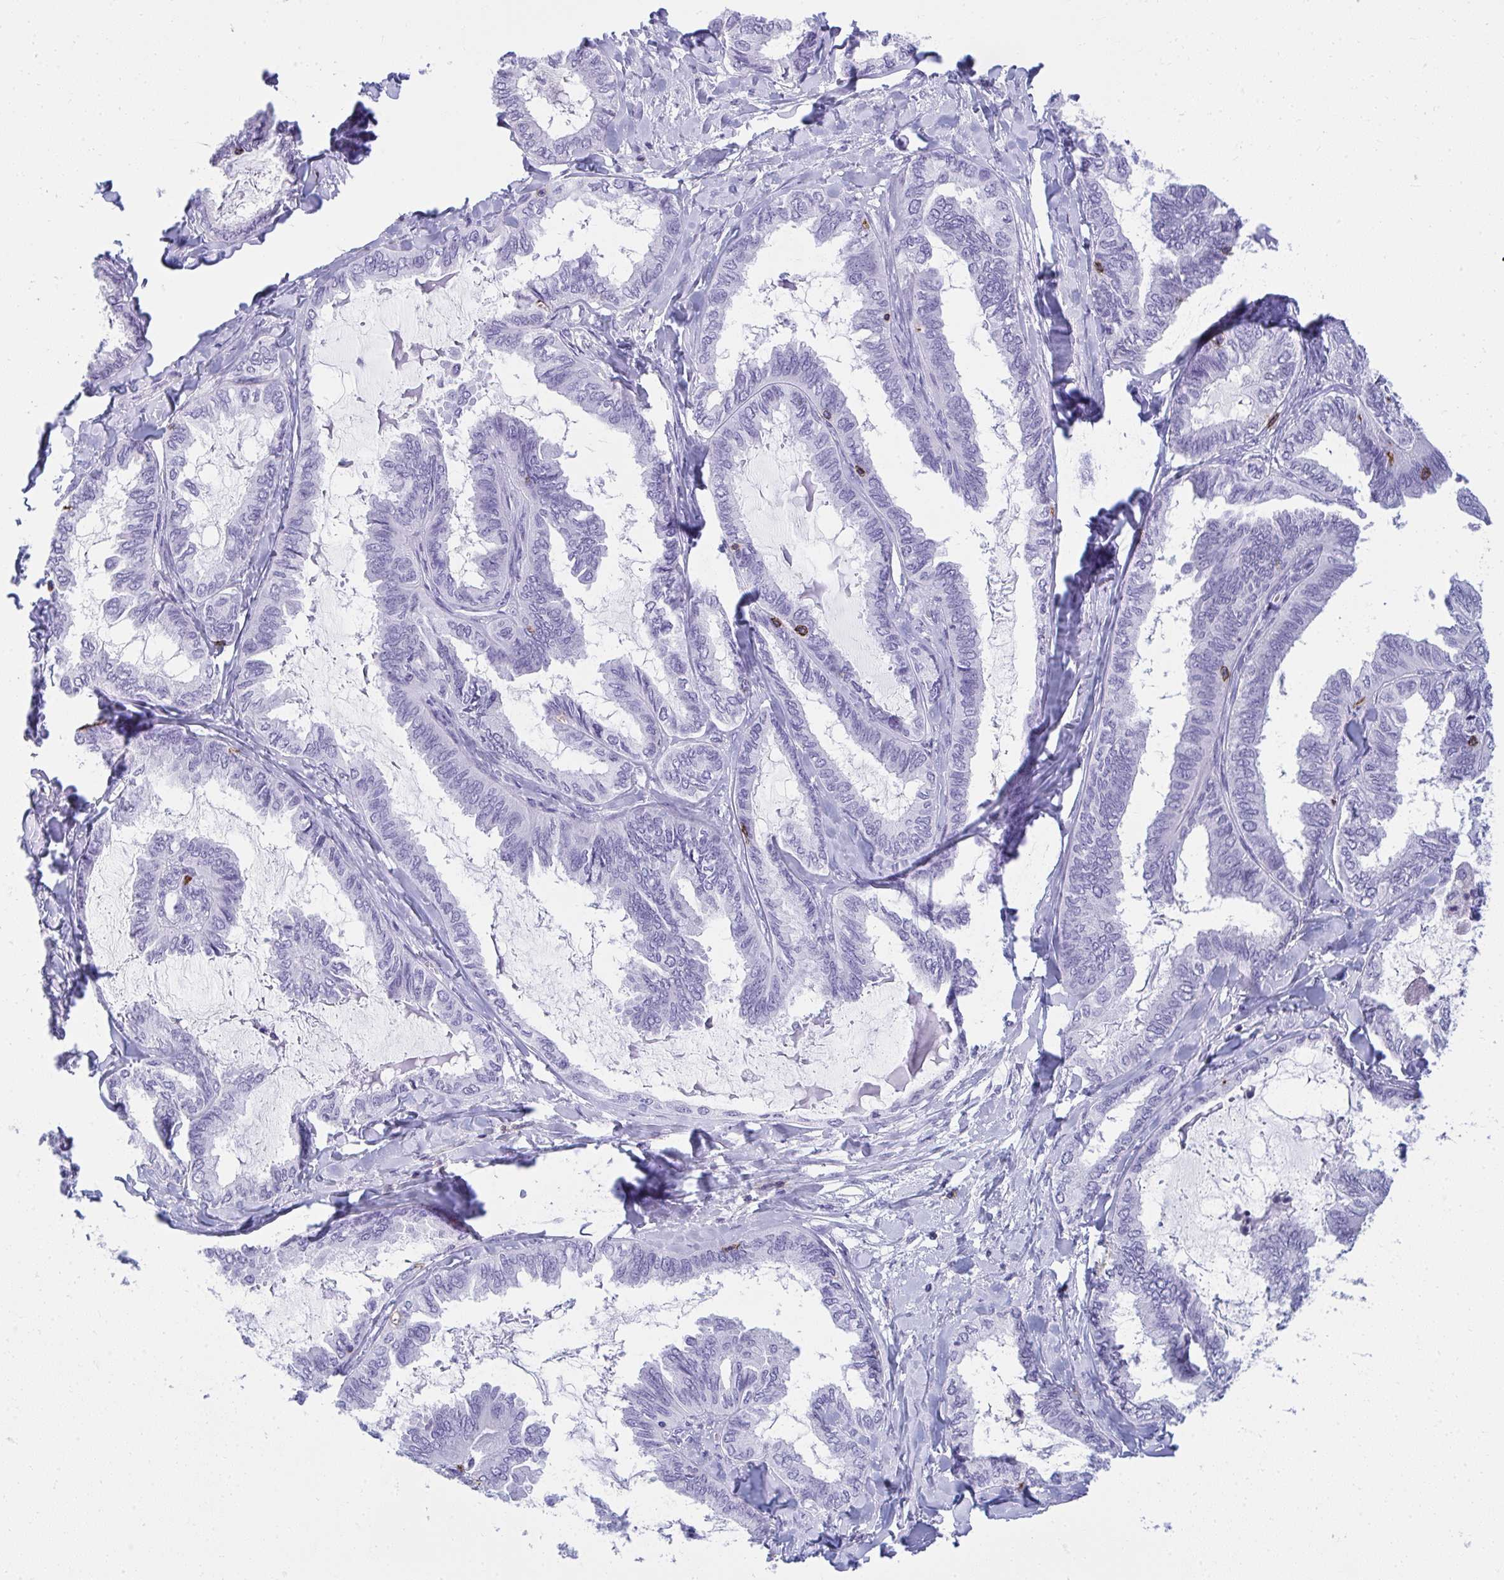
{"staining": {"intensity": "negative", "quantity": "none", "location": "none"}, "tissue": "ovarian cancer", "cell_type": "Tumor cells", "image_type": "cancer", "snomed": [{"axis": "morphology", "description": "Carcinoma, endometroid"}, {"axis": "topography", "description": "Ovary"}], "caption": "The immunohistochemistry photomicrograph has no significant expression in tumor cells of ovarian endometroid carcinoma tissue.", "gene": "SPN", "patient": {"sex": "female", "age": 70}}